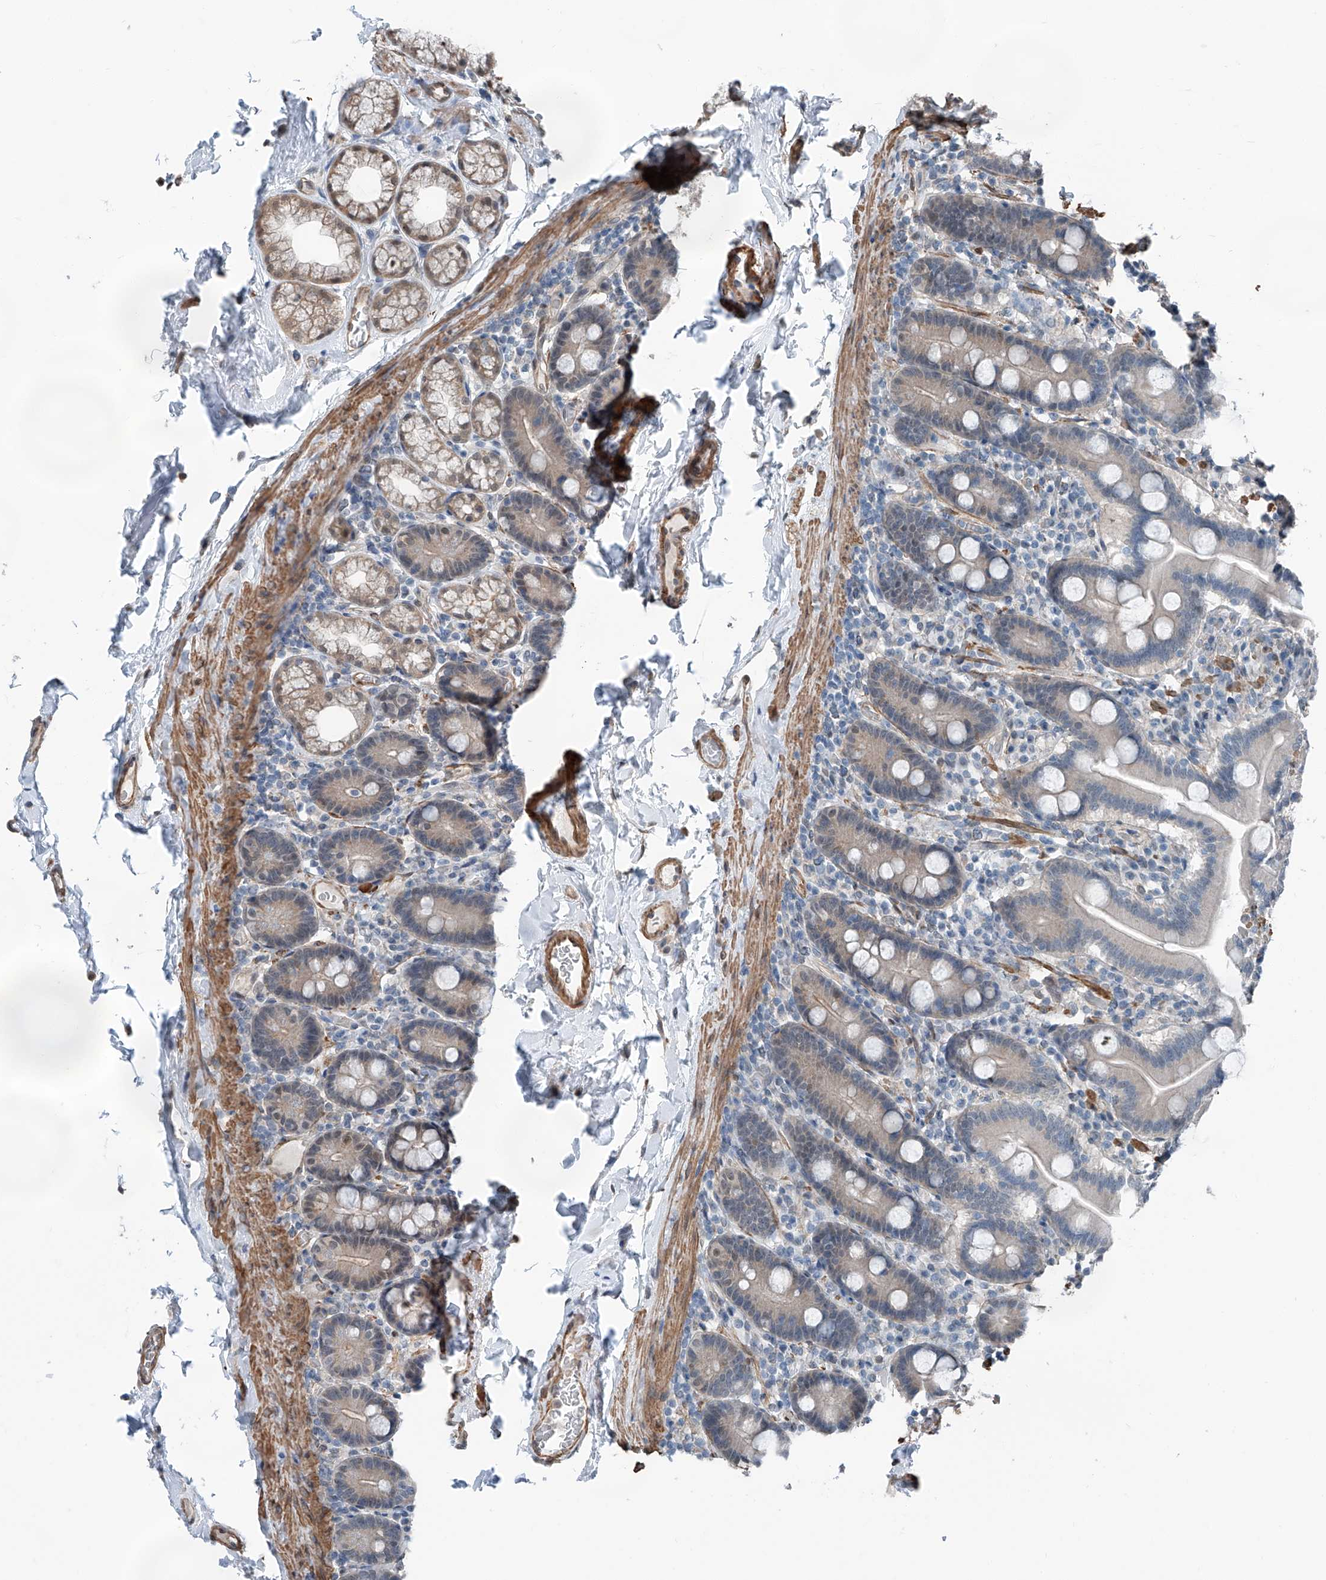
{"staining": {"intensity": "negative", "quantity": "none", "location": "none"}, "tissue": "duodenum", "cell_type": "Glandular cells", "image_type": "normal", "snomed": [{"axis": "morphology", "description": "Normal tissue, NOS"}, {"axis": "topography", "description": "Duodenum"}], "caption": "Immunohistochemistry of benign human duodenum displays no expression in glandular cells. The staining is performed using DAB (3,3'-diaminobenzidine) brown chromogen with nuclei counter-stained in using hematoxylin.", "gene": "HSPA6", "patient": {"sex": "male", "age": 55}}